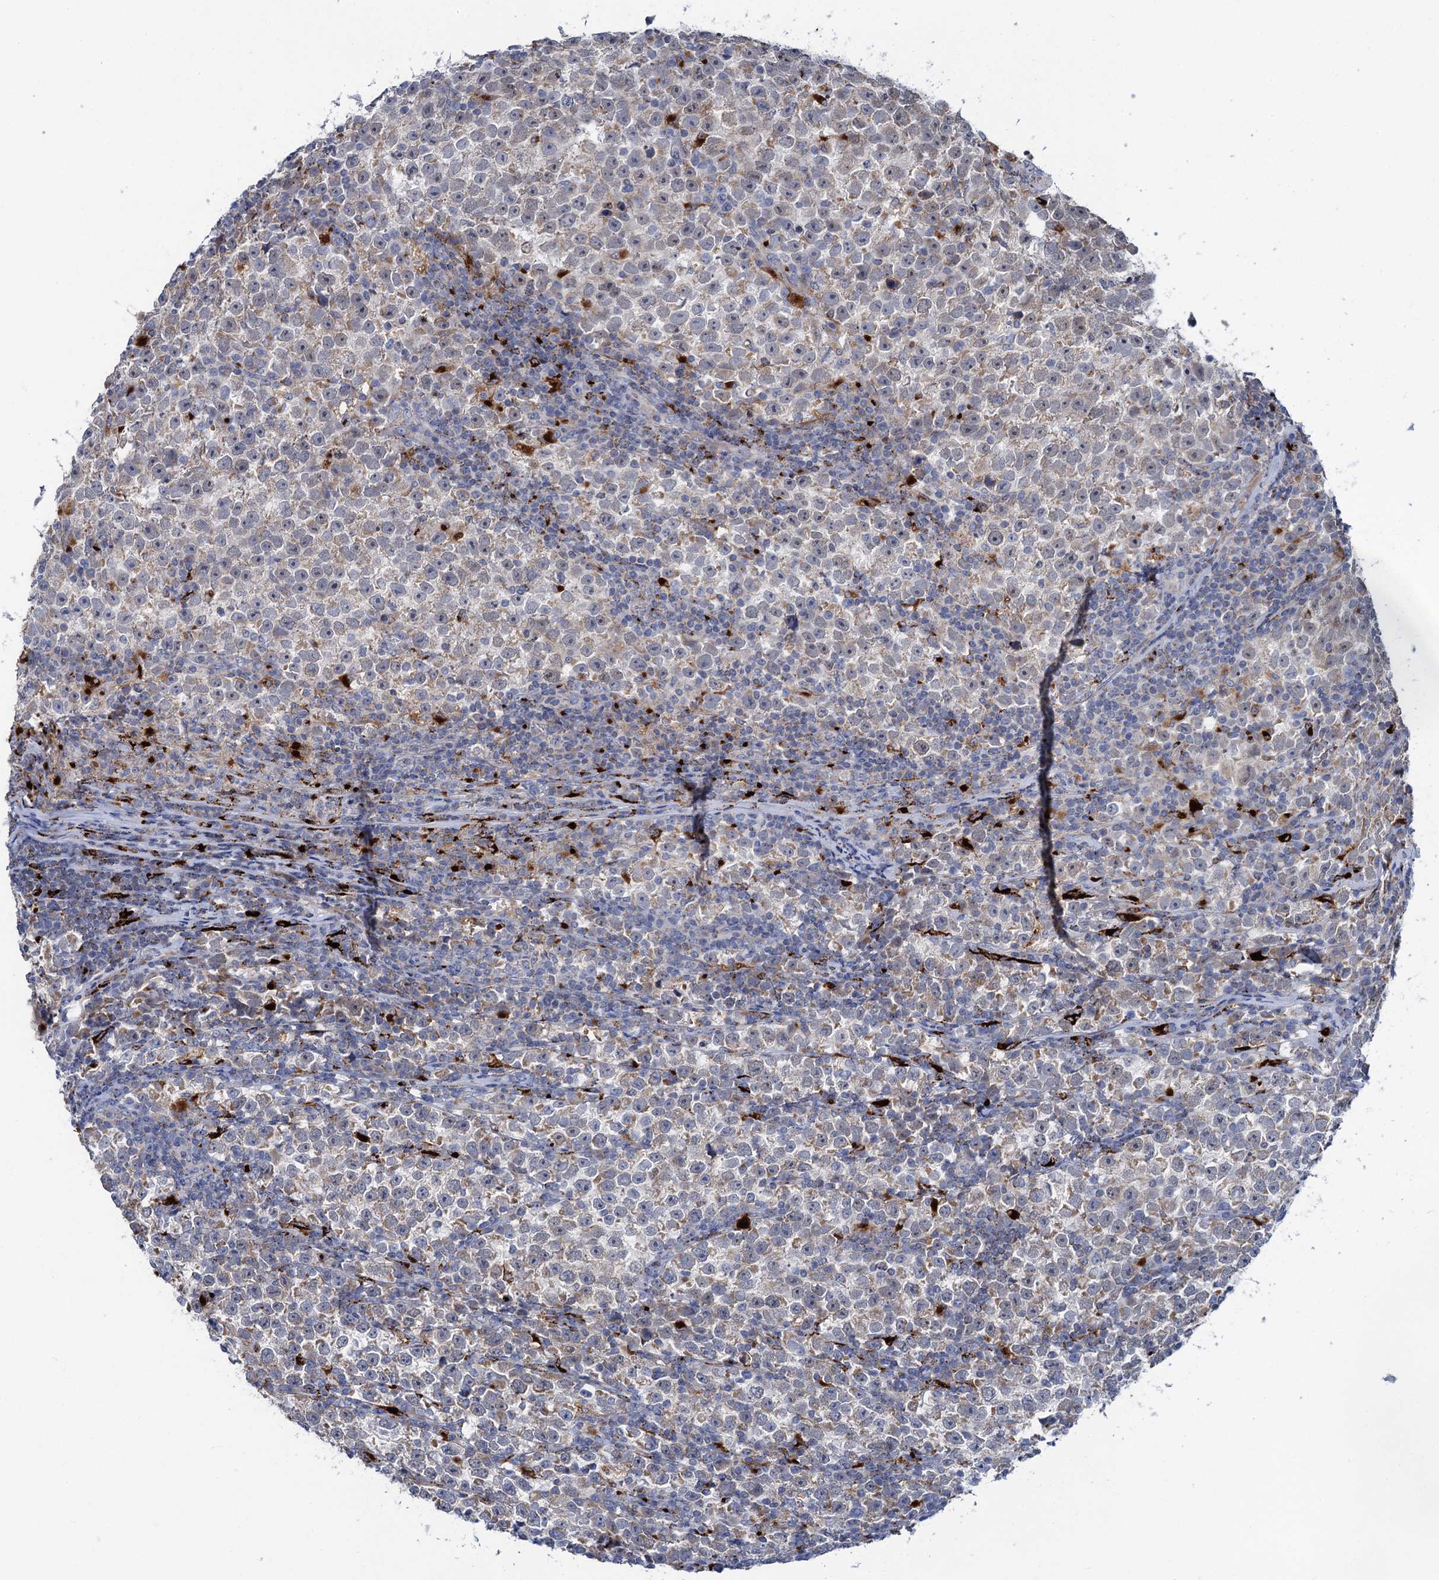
{"staining": {"intensity": "weak", "quantity": "<25%", "location": "cytoplasmic/membranous"}, "tissue": "testis cancer", "cell_type": "Tumor cells", "image_type": "cancer", "snomed": [{"axis": "morphology", "description": "Normal tissue, NOS"}, {"axis": "morphology", "description": "Seminoma, NOS"}, {"axis": "topography", "description": "Testis"}], "caption": "Immunohistochemical staining of human testis seminoma shows no significant positivity in tumor cells.", "gene": "ANKS3", "patient": {"sex": "male", "age": 43}}